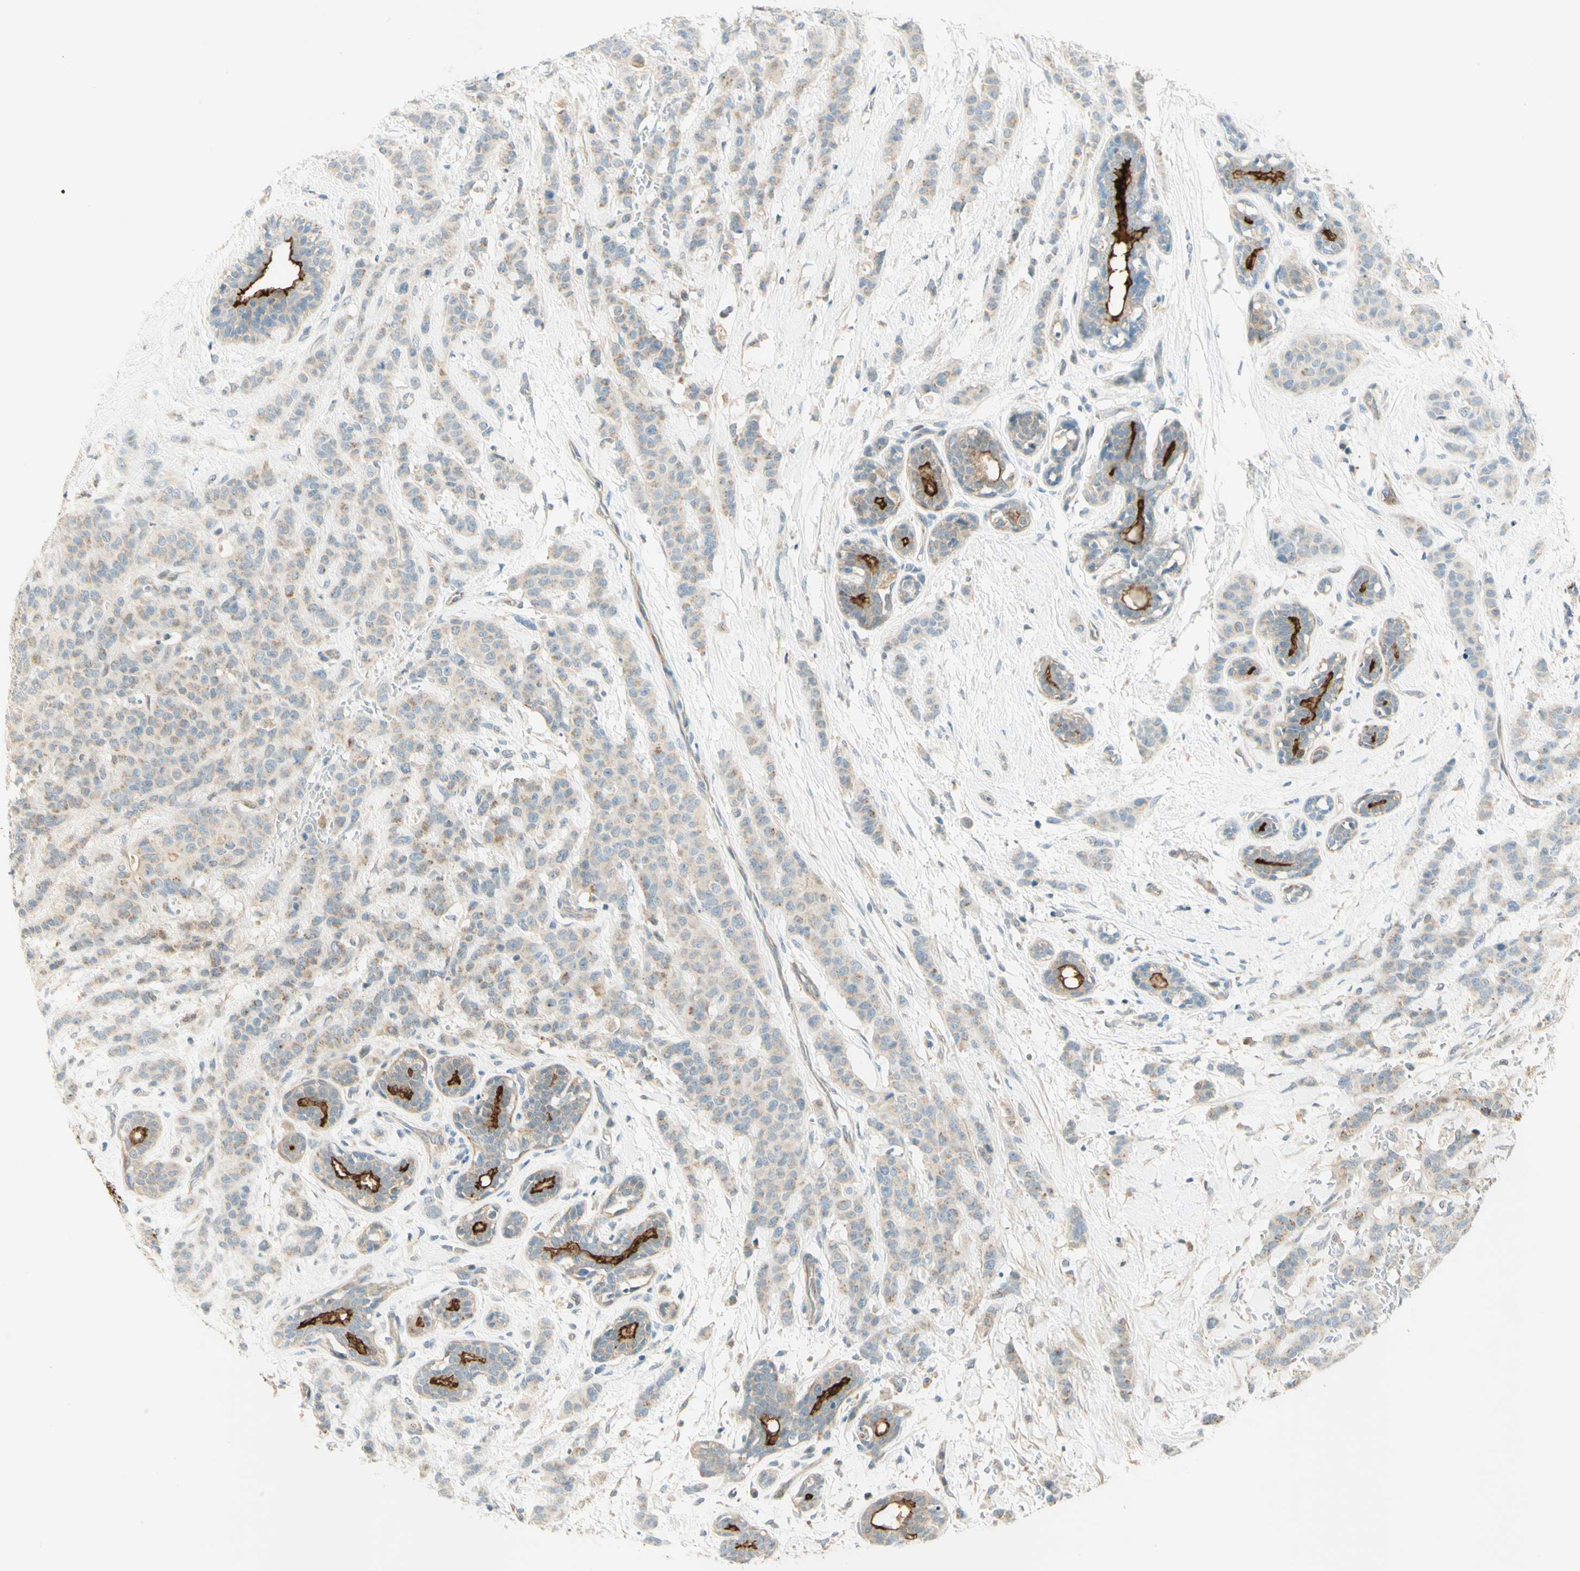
{"staining": {"intensity": "weak", "quantity": ">75%", "location": "cytoplasmic/membranous"}, "tissue": "breast cancer", "cell_type": "Tumor cells", "image_type": "cancer", "snomed": [{"axis": "morphology", "description": "Normal tissue, NOS"}, {"axis": "morphology", "description": "Duct carcinoma"}, {"axis": "topography", "description": "Breast"}], "caption": "Breast intraductal carcinoma was stained to show a protein in brown. There is low levels of weak cytoplasmic/membranous expression in about >75% of tumor cells.", "gene": "PROM1", "patient": {"sex": "female", "age": 40}}